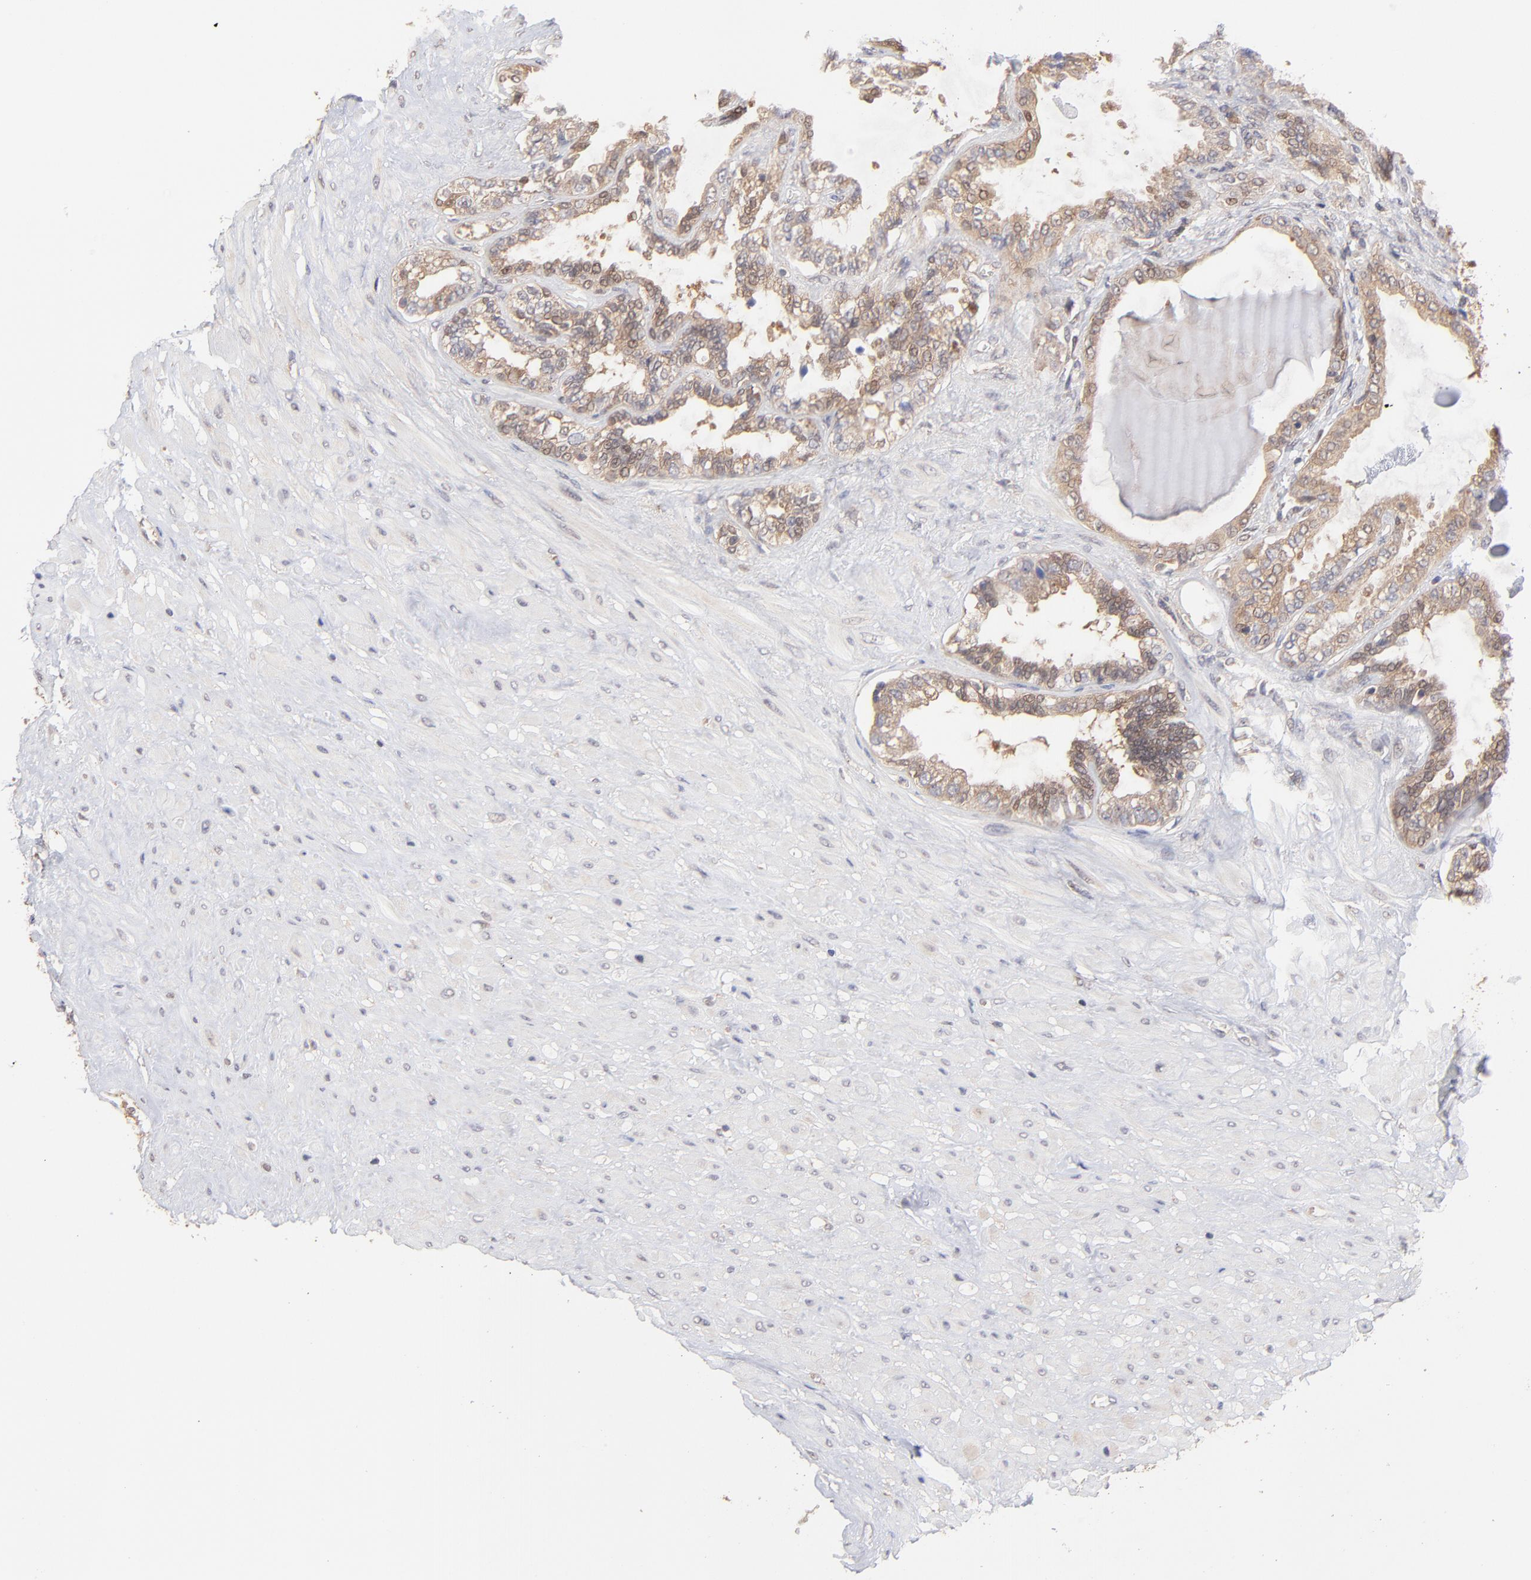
{"staining": {"intensity": "weak", "quantity": ">75%", "location": "cytoplasmic/membranous"}, "tissue": "seminal vesicle", "cell_type": "Glandular cells", "image_type": "normal", "snomed": [{"axis": "morphology", "description": "Normal tissue, NOS"}, {"axis": "morphology", "description": "Inflammation, NOS"}, {"axis": "topography", "description": "Urinary bladder"}, {"axis": "topography", "description": "Prostate"}, {"axis": "topography", "description": "Seminal veicle"}], "caption": "About >75% of glandular cells in benign human seminal vesicle reveal weak cytoplasmic/membranous protein expression as visualized by brown immunohistochemical staining.", "gene": "GART", "patient": {"sex": "male", "age": 82}}